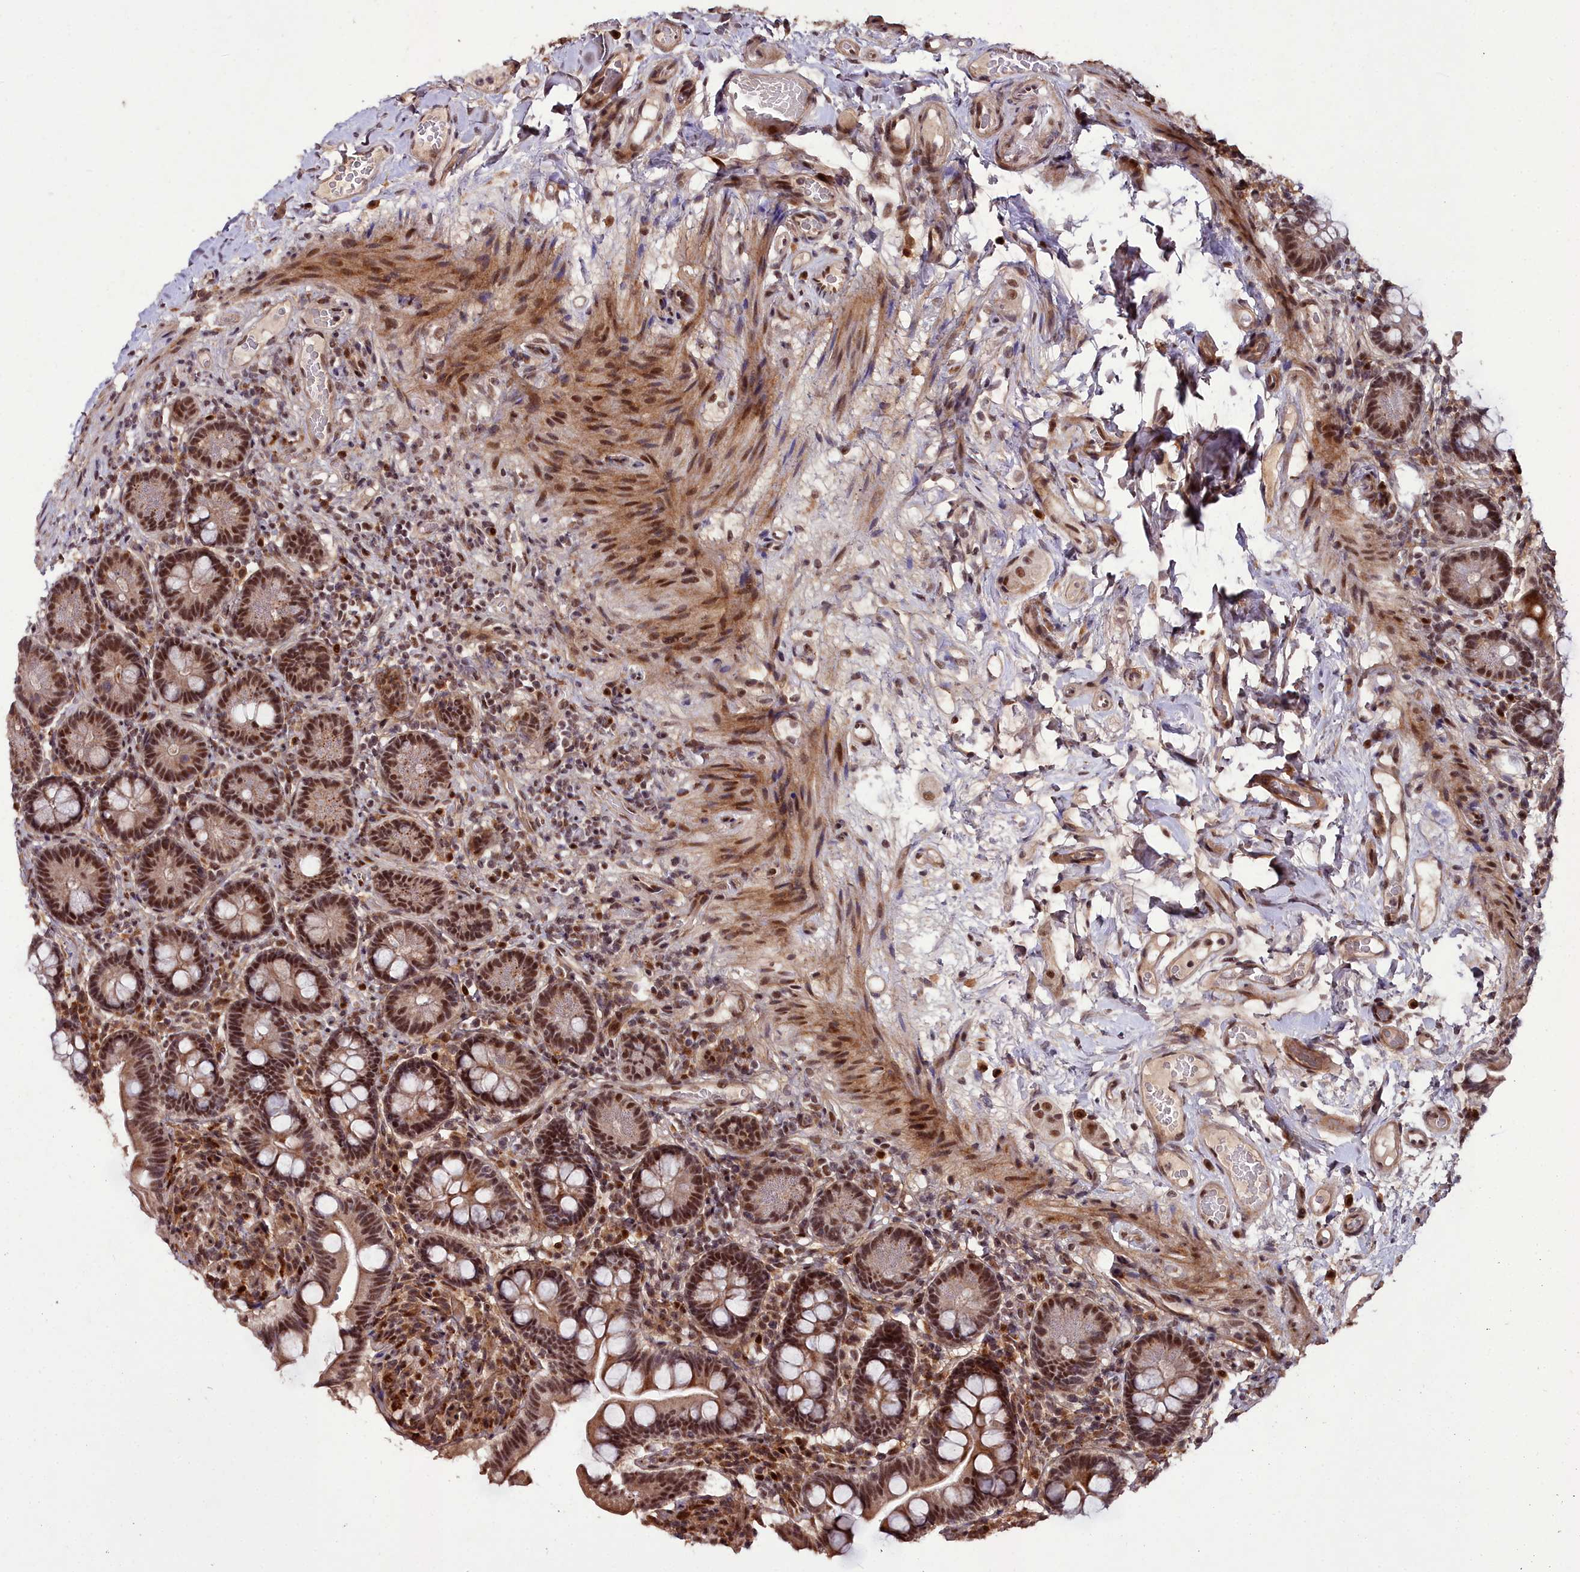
{"staining": {"intensity": "strong", "quantity": ">75%", "location": "cytoplasmic/membranous,nuclear"}, "tissue": "small intestine", "cell_type": "Glandular cells", "image_type": "normal", "snomed": [{"axis": "morphology", "description": "Normal tissue, NOS"}, {"axis": "topography", "description": "Small intestine"}], "caption": "The photomicrograph reveals staining of unremarkable small intestine, revealing strong cytoplasmic/membranous,nuclear protein staining (brown color) within glandular cells.", "gene": "CXXC1", "patient": {"sex": "female", "age": 64}}